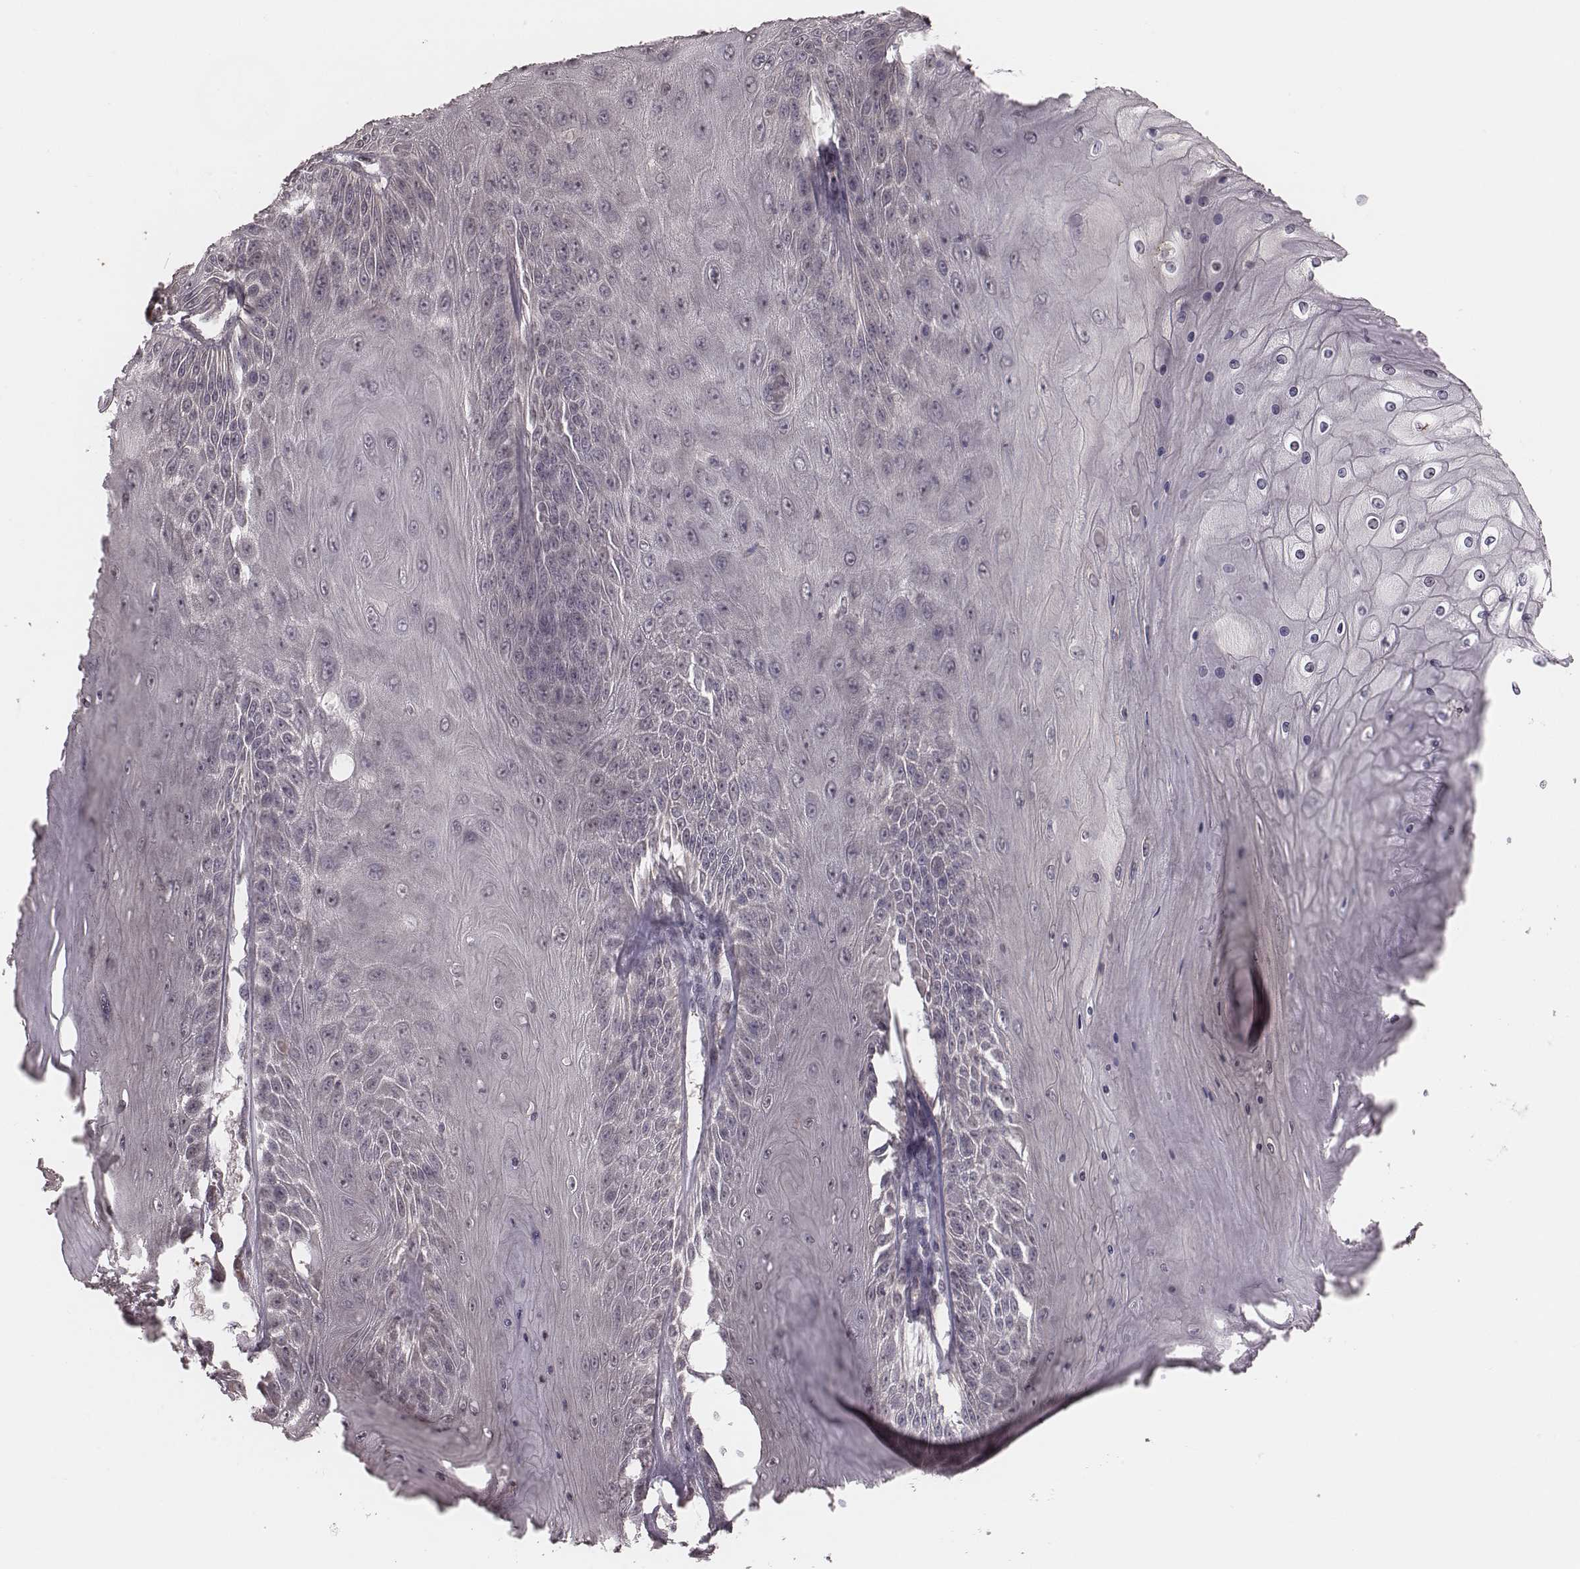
{"staining": {"intensity": "negative", "quantity": "none", "location": "none"}, "tissue": "skin cancer", "cell_type": "Tumor cells", "image_type": "cancer", "snomed": [{"axis": "morphology", "description": "Squamous cell carcinoma, NOS"}, {"axis": "topography", "description": "Skin"}], "caption": "IHC histopathology image of neoplastic tissue: skin cancer stained with DAB (3,3'-diaminobenzidine) shows no significant protein positivity in tumor cells.", "gene": "IL5", "patient": {"sex": "male", "age": 62}}